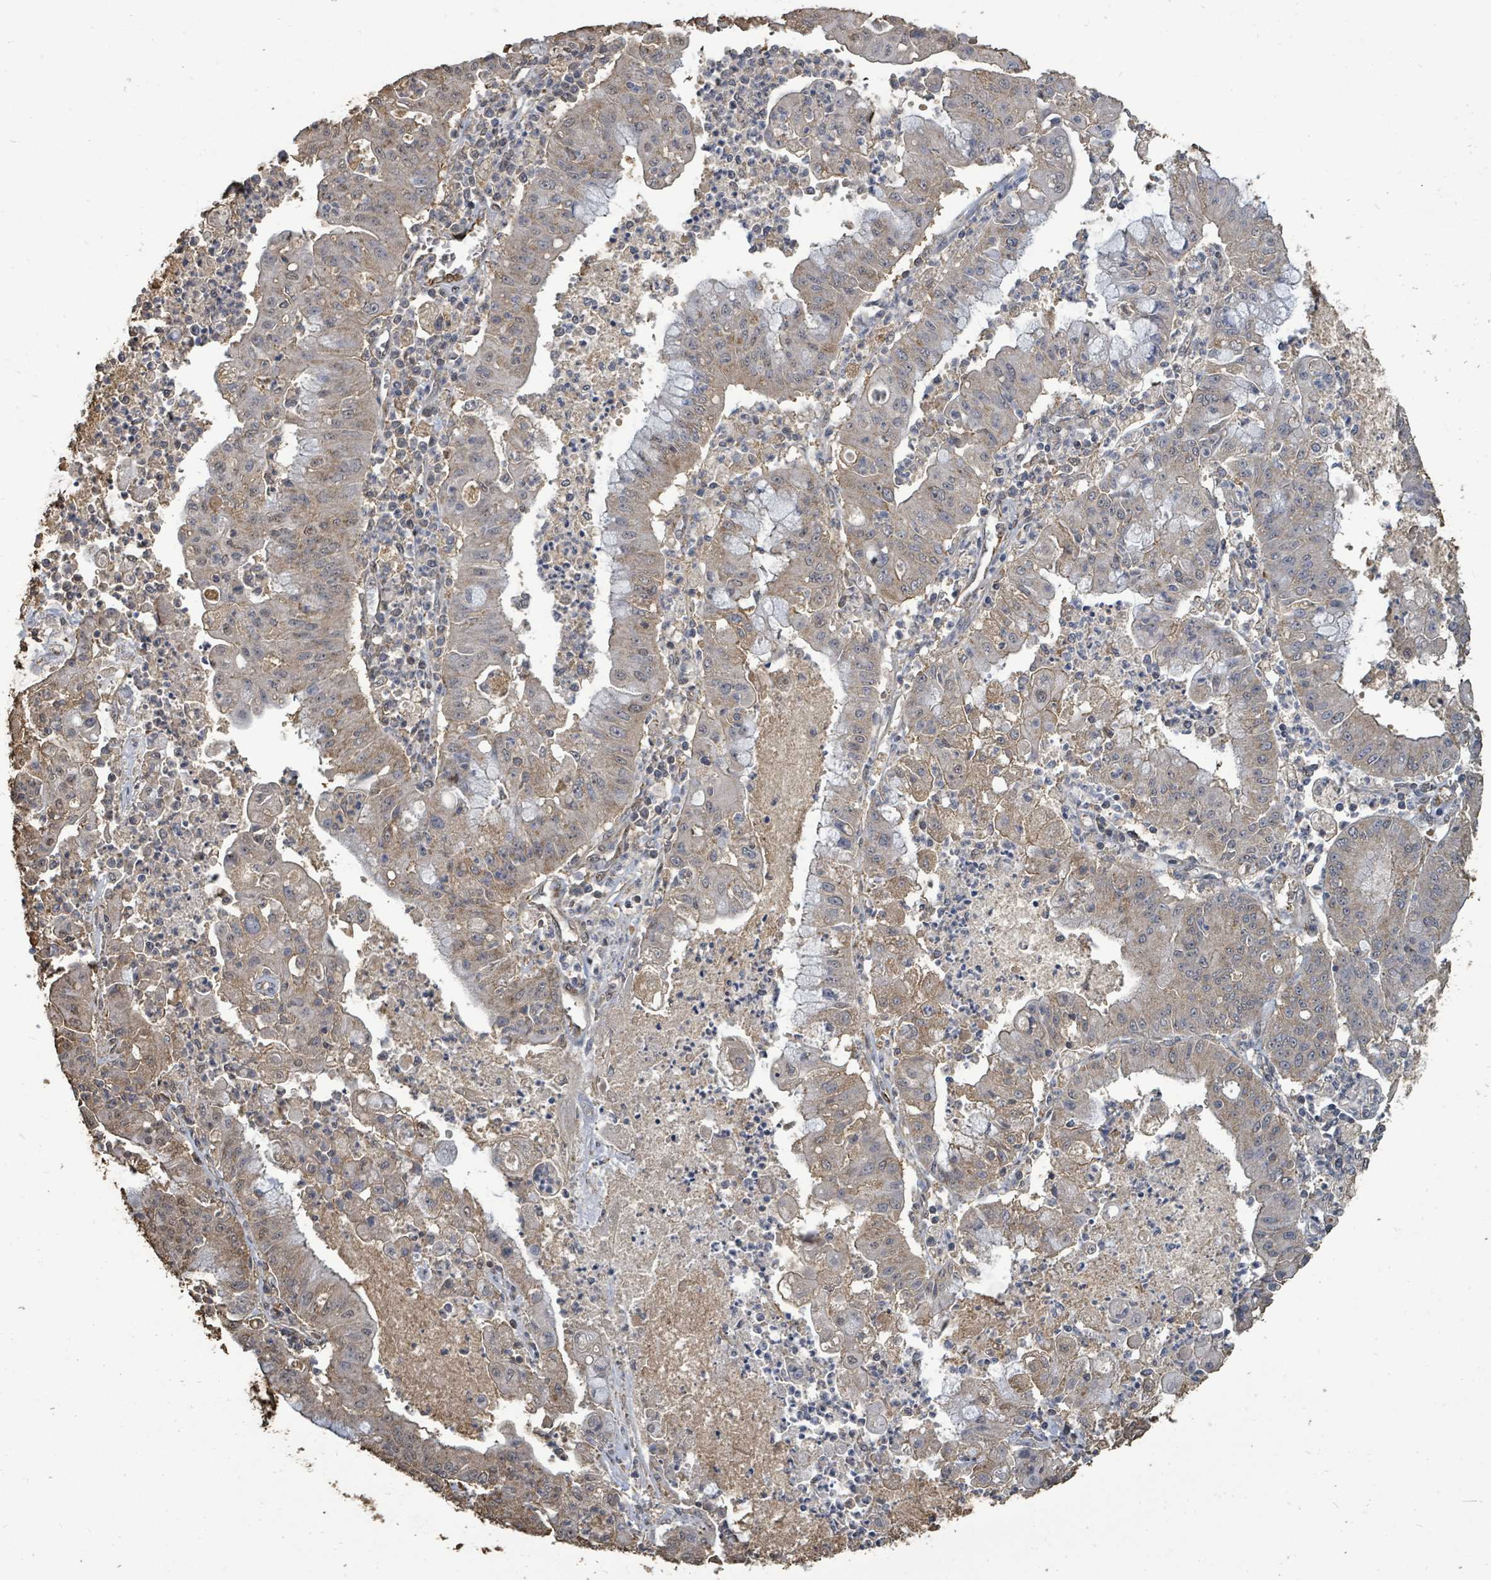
{"staining": {"intensity": "weak", "quantity": "25%-75%", "location": "cytoplasmic/membranous"}, "tissue": "ovarian cancer", "cell_type": "Tumor cells", "image_type": "cancer", "snomed": [{"axis": "morphology", "description": "Cystadenocarcinoma, mucinous, NOS"}, {"axis": "topography", "description": "Ovary"}], "caption": "Protein expression analysis of human mucinous cystadenocarcinoma (ovarian) reveals weak cytoplasmic/membranous staining in approximately 25%-75% of tumor cells.", "gene": "C6orf52", "patient": {"sex": "female", "age": 70}}